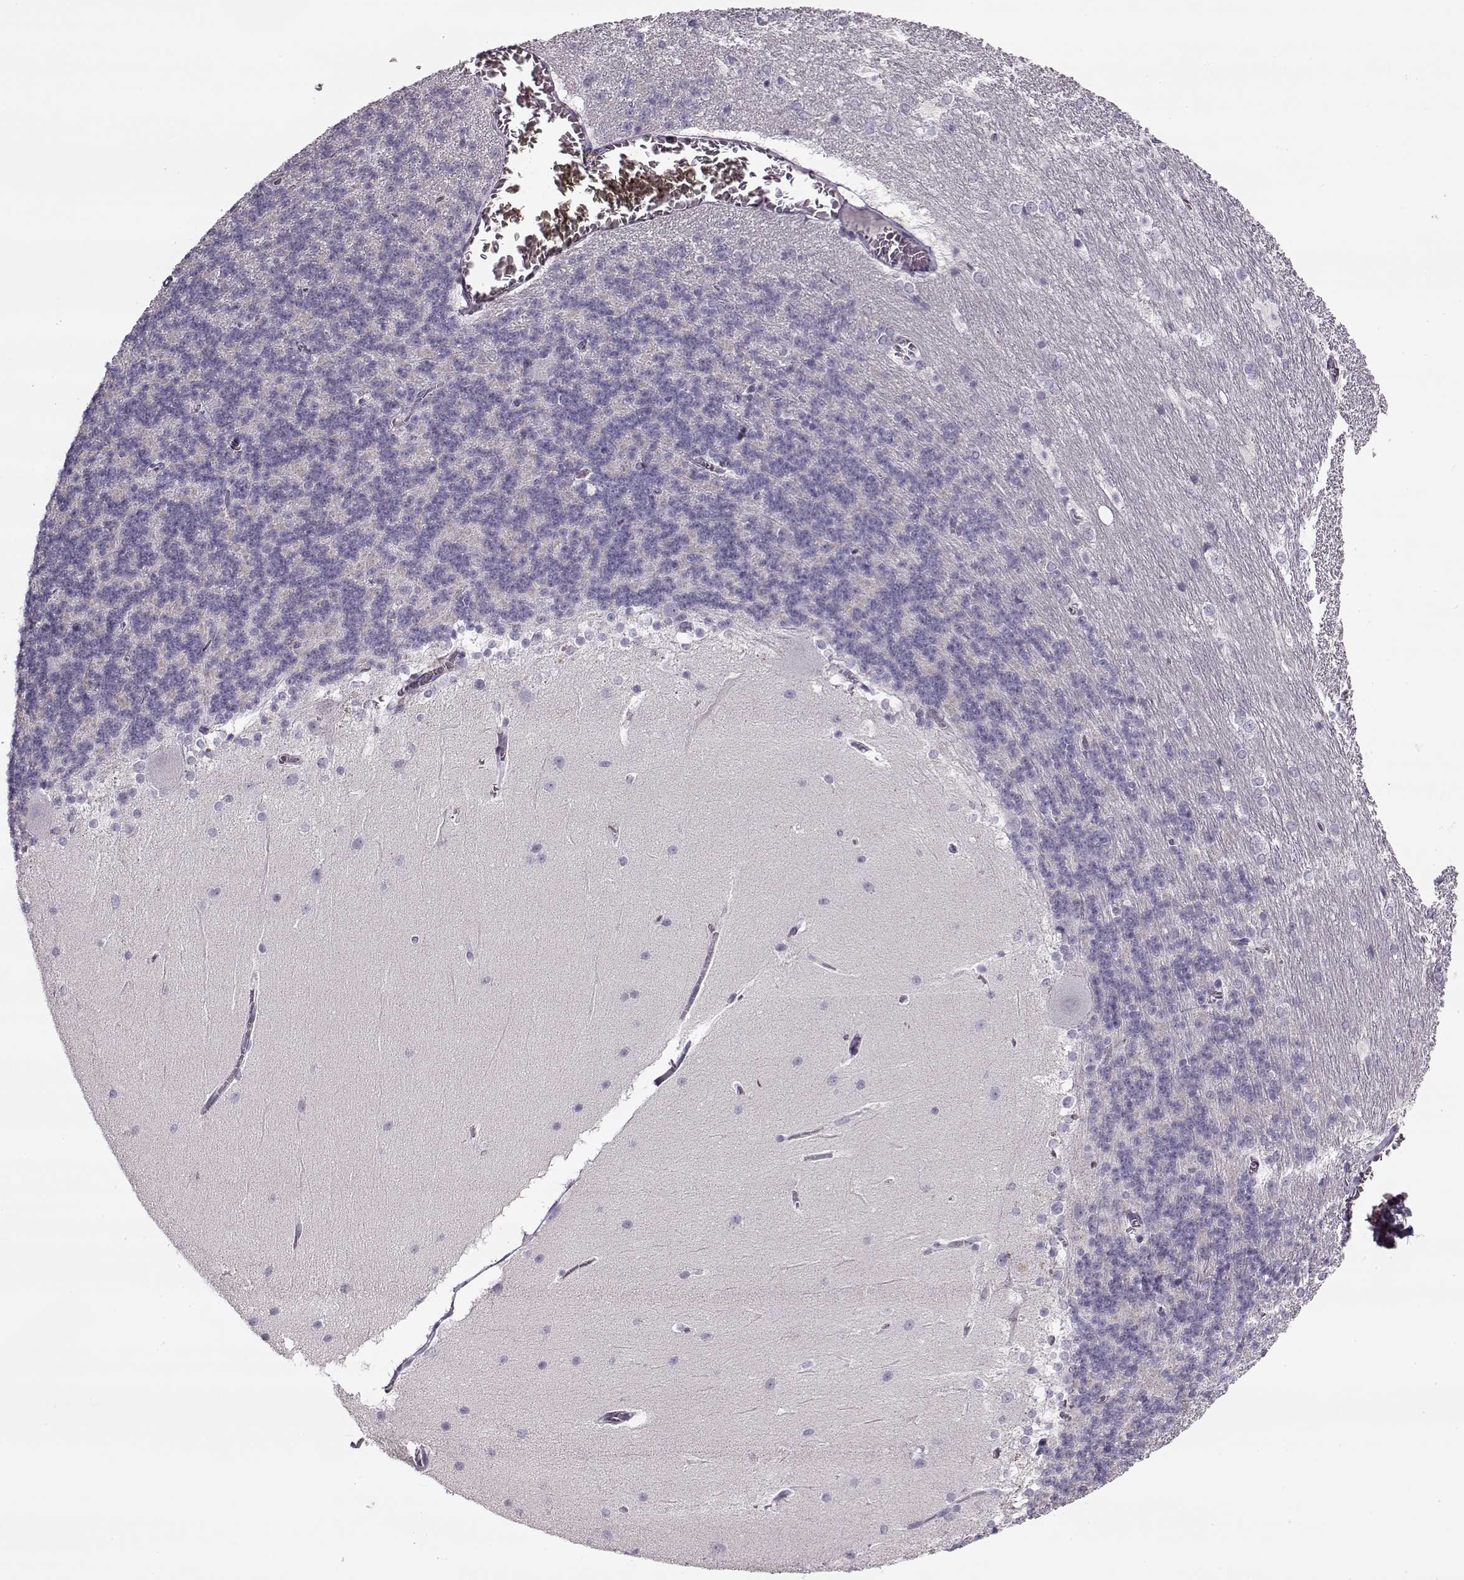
{"staining": {"intensity": "negative", "quantity": "none", "location": "none"}, "tissue": "cerebellum", "cell_type": "Cells in granular layer", "image_type": "normal", "snomed": [{"axis": "morphology", "description": "Normal tissue, NOS"}, {"axis": "topography", "description": "Cerebellum"}], "caption": "Immunohistochemical staining of benign human cerebellum demonstrates no significant expression in cells in granular layer. The staining was performed using DAB (3,3'-diaminobenzidine) to visualize the protein expression in brown, while the nuclei were stained in blue with hematoxylin (Magnification: 20x).", "gene": "PNMT", "patient": {"sex": "female", "age": 19}}